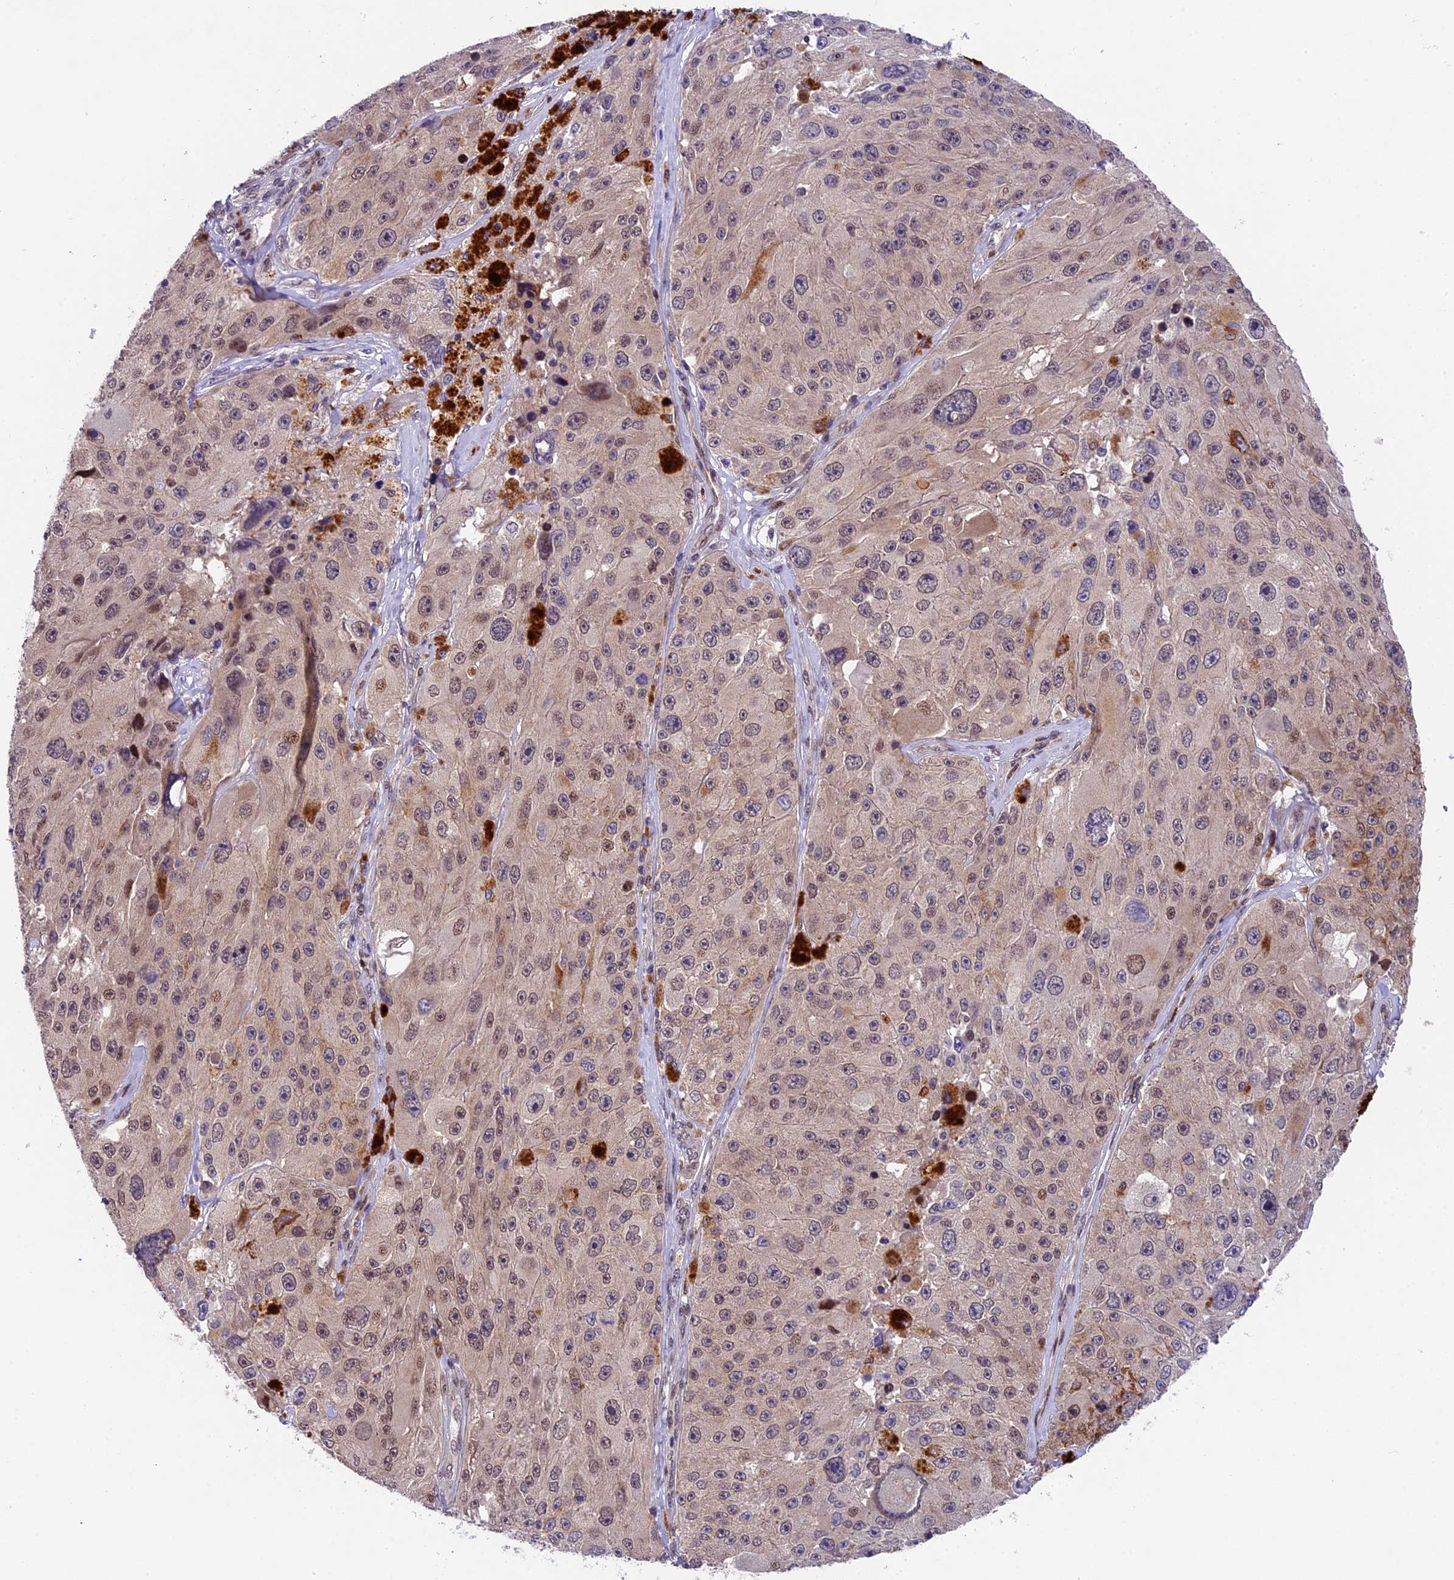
{"staining": {"intensity": "weak", "quantity": "25%-75%", "location": "cytoplasmic/membranous,nuclear"}, "tissue": "melanoma", "cell_type": "Tumor cells", "image_type": "cancer", "snomed": [{"axis": "morphology", "description": "Malignant melanoma, Metastatic site"}, {"axis": "topography", "description": "Lymph node"}], "caption": "Immunohistochemistry histopathology image of neoplastic tissue: malignant melanoma (metastatic site) stained using immunohistochemistry (IHC) reveals low levels of weak protein expression localized specifically in the cytoplasmic/membranous and nuclear of tumor cells, appearing as a cytoplasmic/membranous and nuclear brown color.", "gene": "CCSER1", "patient": {"sex": "male", "age": 62}}